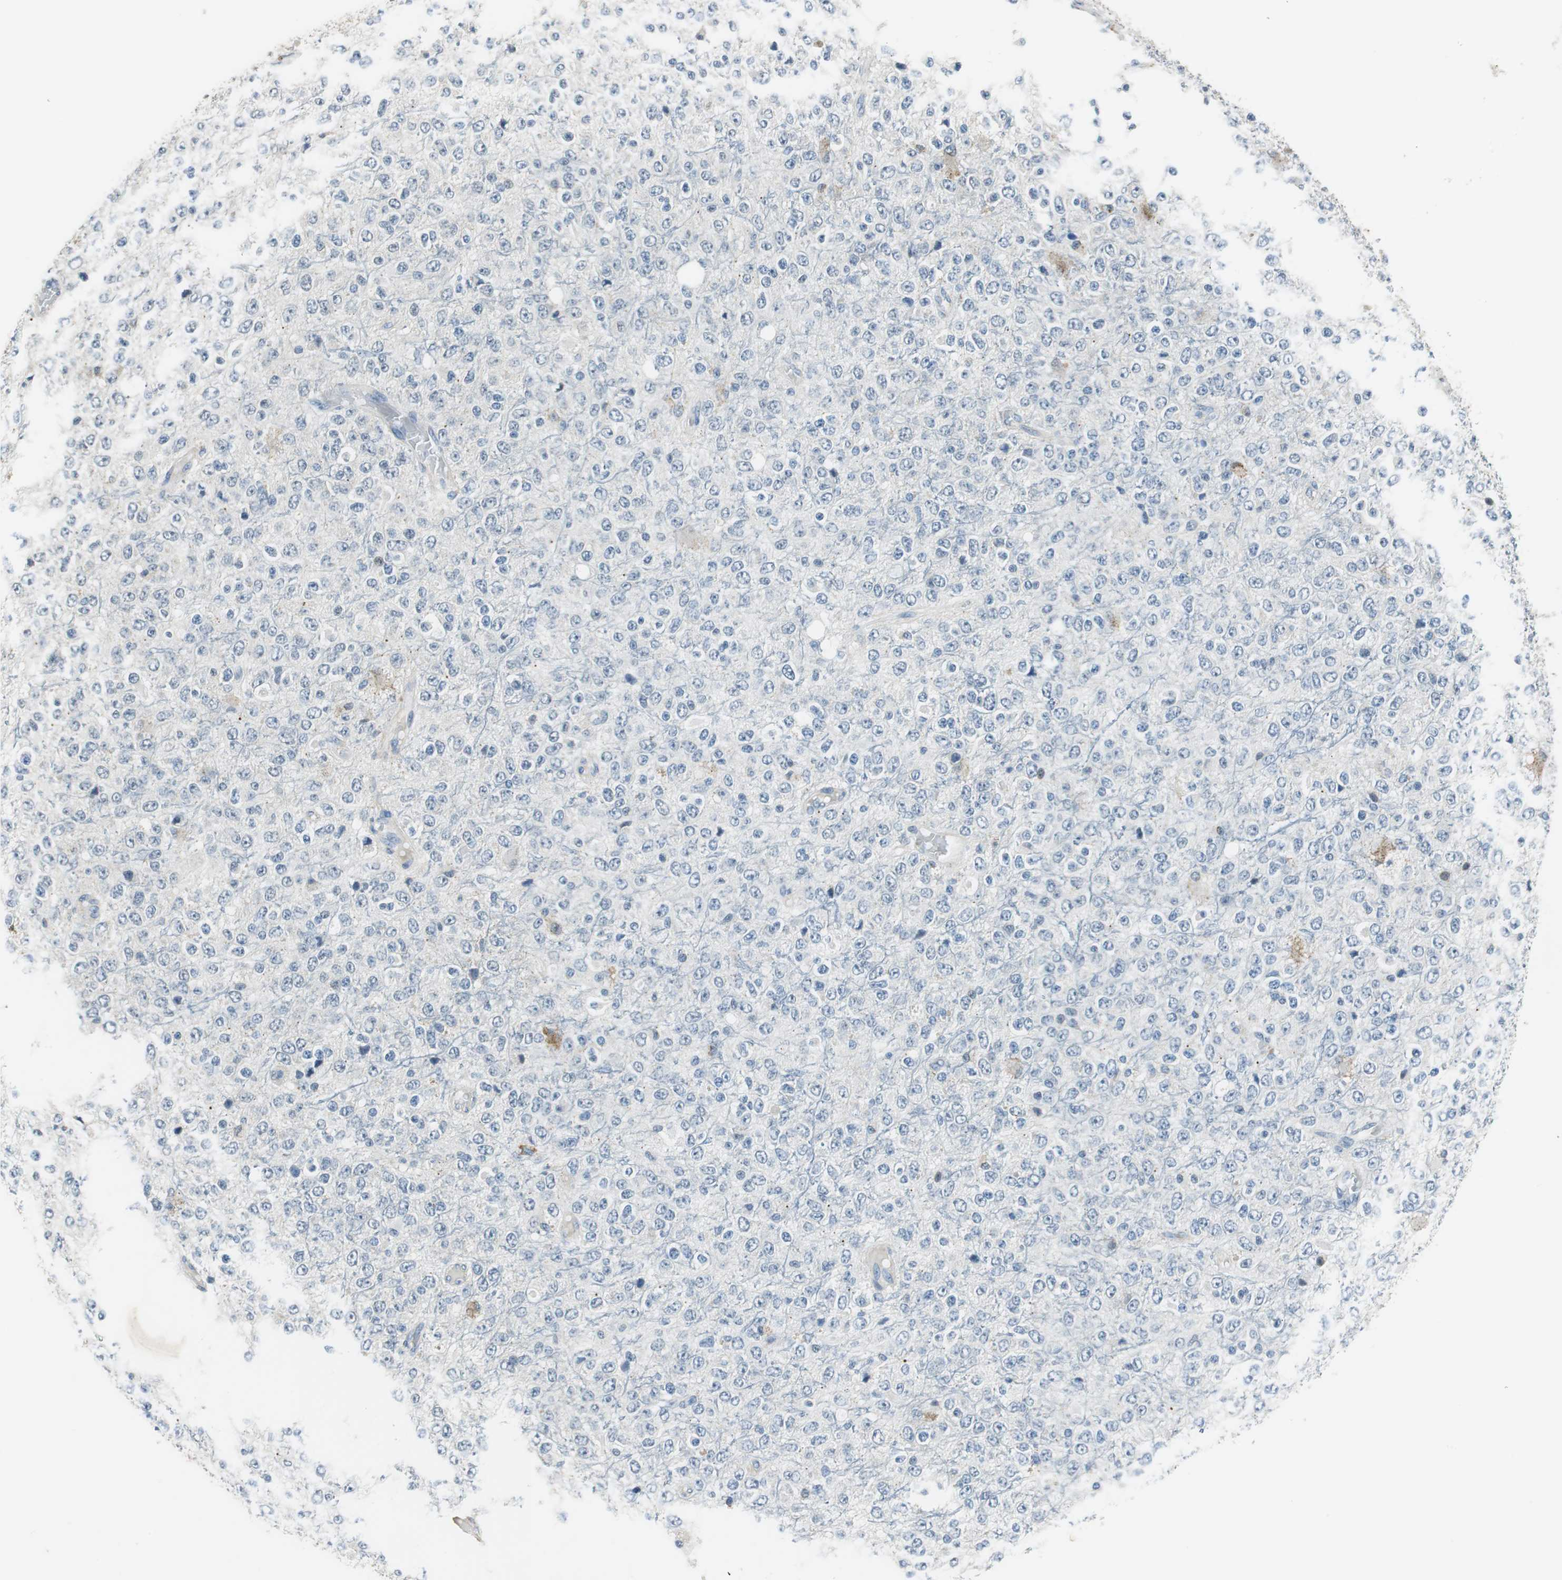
{"staining": {"intensity": "negative", "quantity": "none", "location": "none"}, "tissue": "glioma", "cell_type": "Tumor cells", "image_type": "cancer", "snomed": [{"axis": "morphology", "description": "Glioma, malignant, High grade"}, {"axis": "topography", "description": "pancreas cauda"}], "caption": "Immunohistochemistry photomicrograph of malignant high-grade glioma stained for a protein (brown), which displays no positivity in tumor cells.", "gene": "ALDH4A1", "patient": {"sex": "male", "age": 60}}